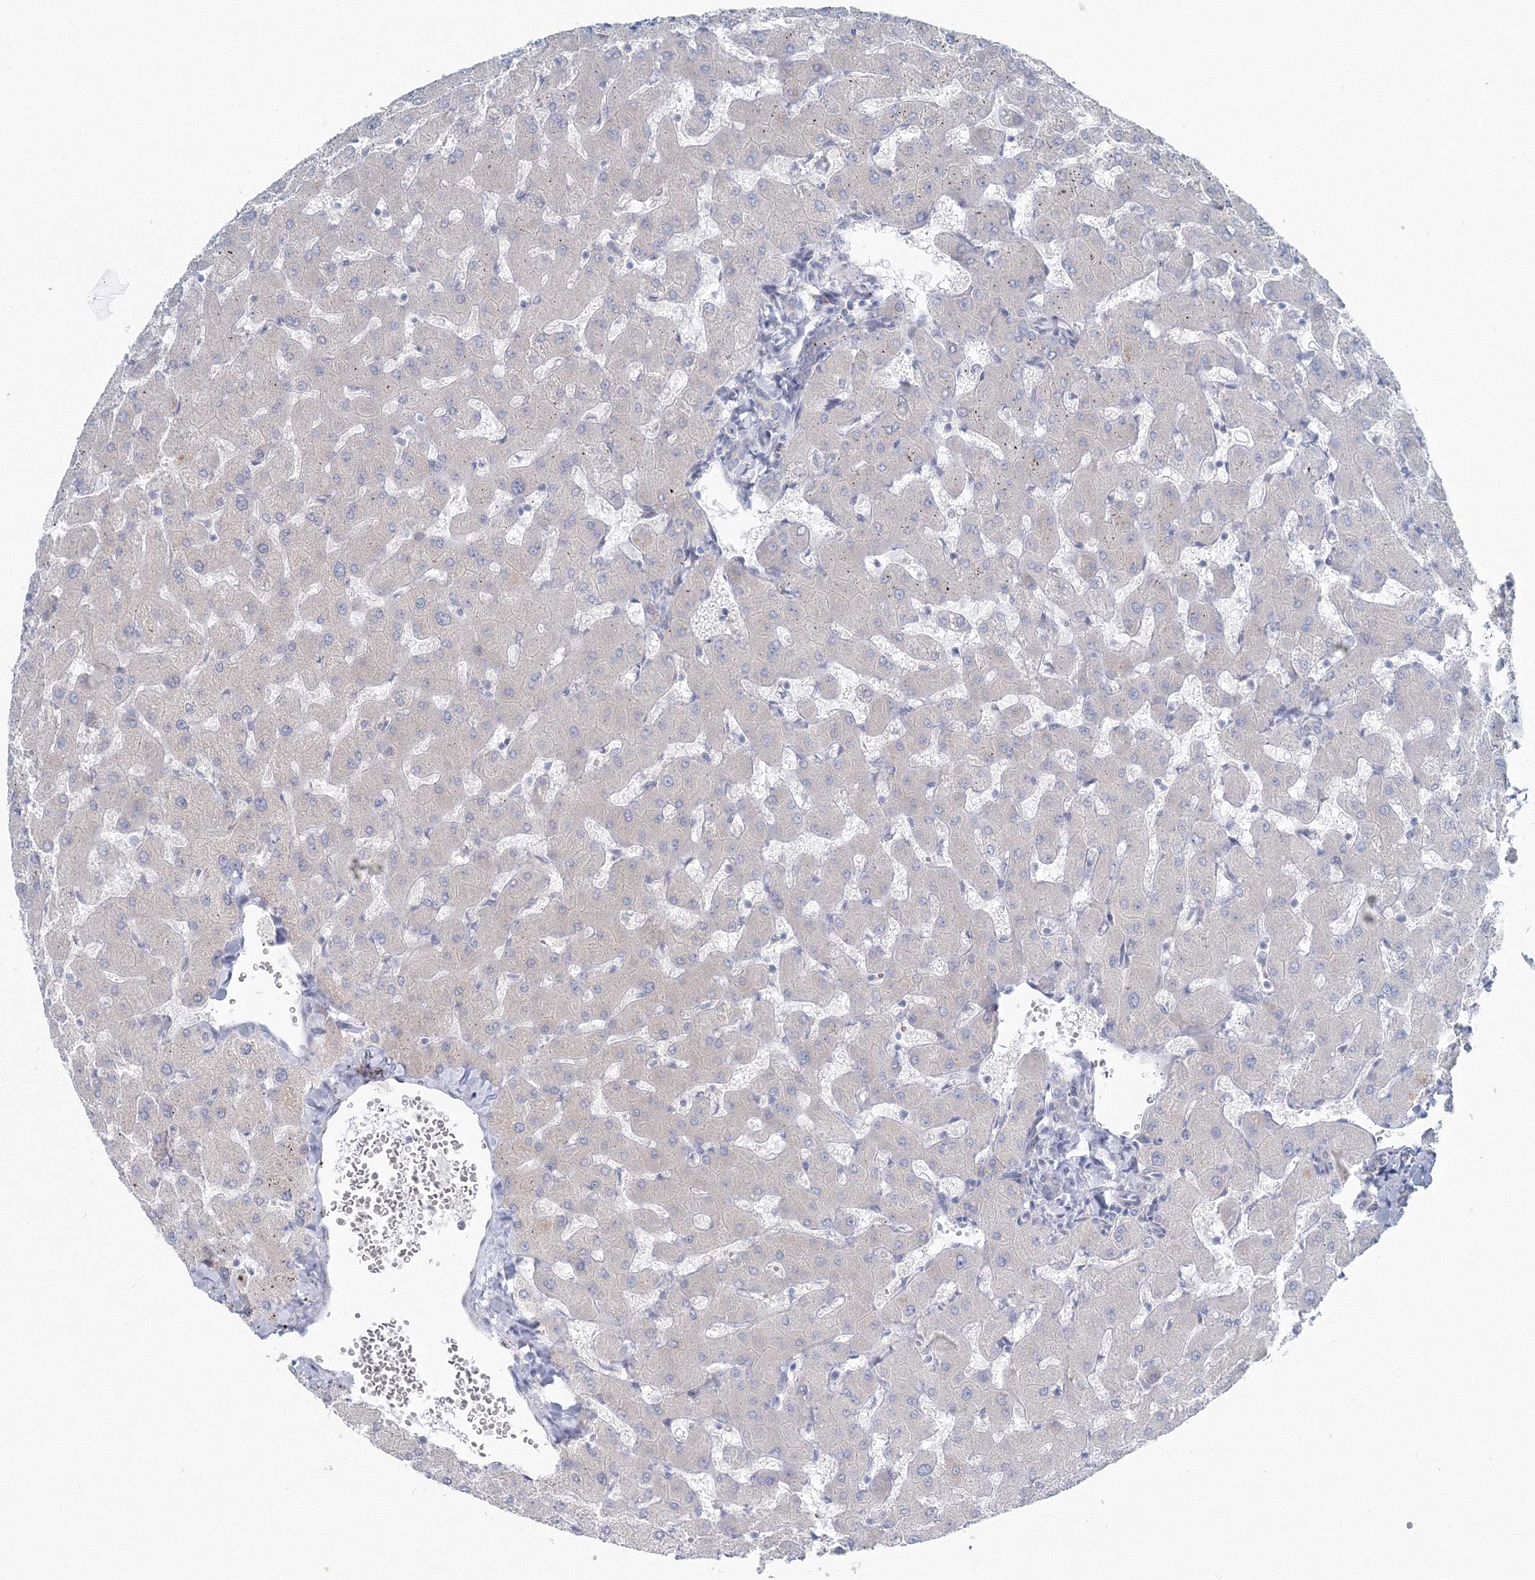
{"staining": {"intensity": "negative", "quantity": "none", "location": "none"}, "tissue": "liver", "cell_type": "Cholangiocytes", "image_type": "normal", "snomed": [{"axis": "morphology", "description": "Normal tissue, NOS"}, {"axis": "topography", "description": "Liver"}], "caption": "This micrograph is of benign liver stained with immunohistochemistry (IHC) to label a protein in brown with the nuclei are counter-stained blue. There is no staining in cholangiocytes. (DAB (3,3'-diaminobenzidine) IHC visualized using brightfield microscopy, high magnification).", "gene": "ENSG00000285283", "patient": {"sex": "female", "age": 63}}